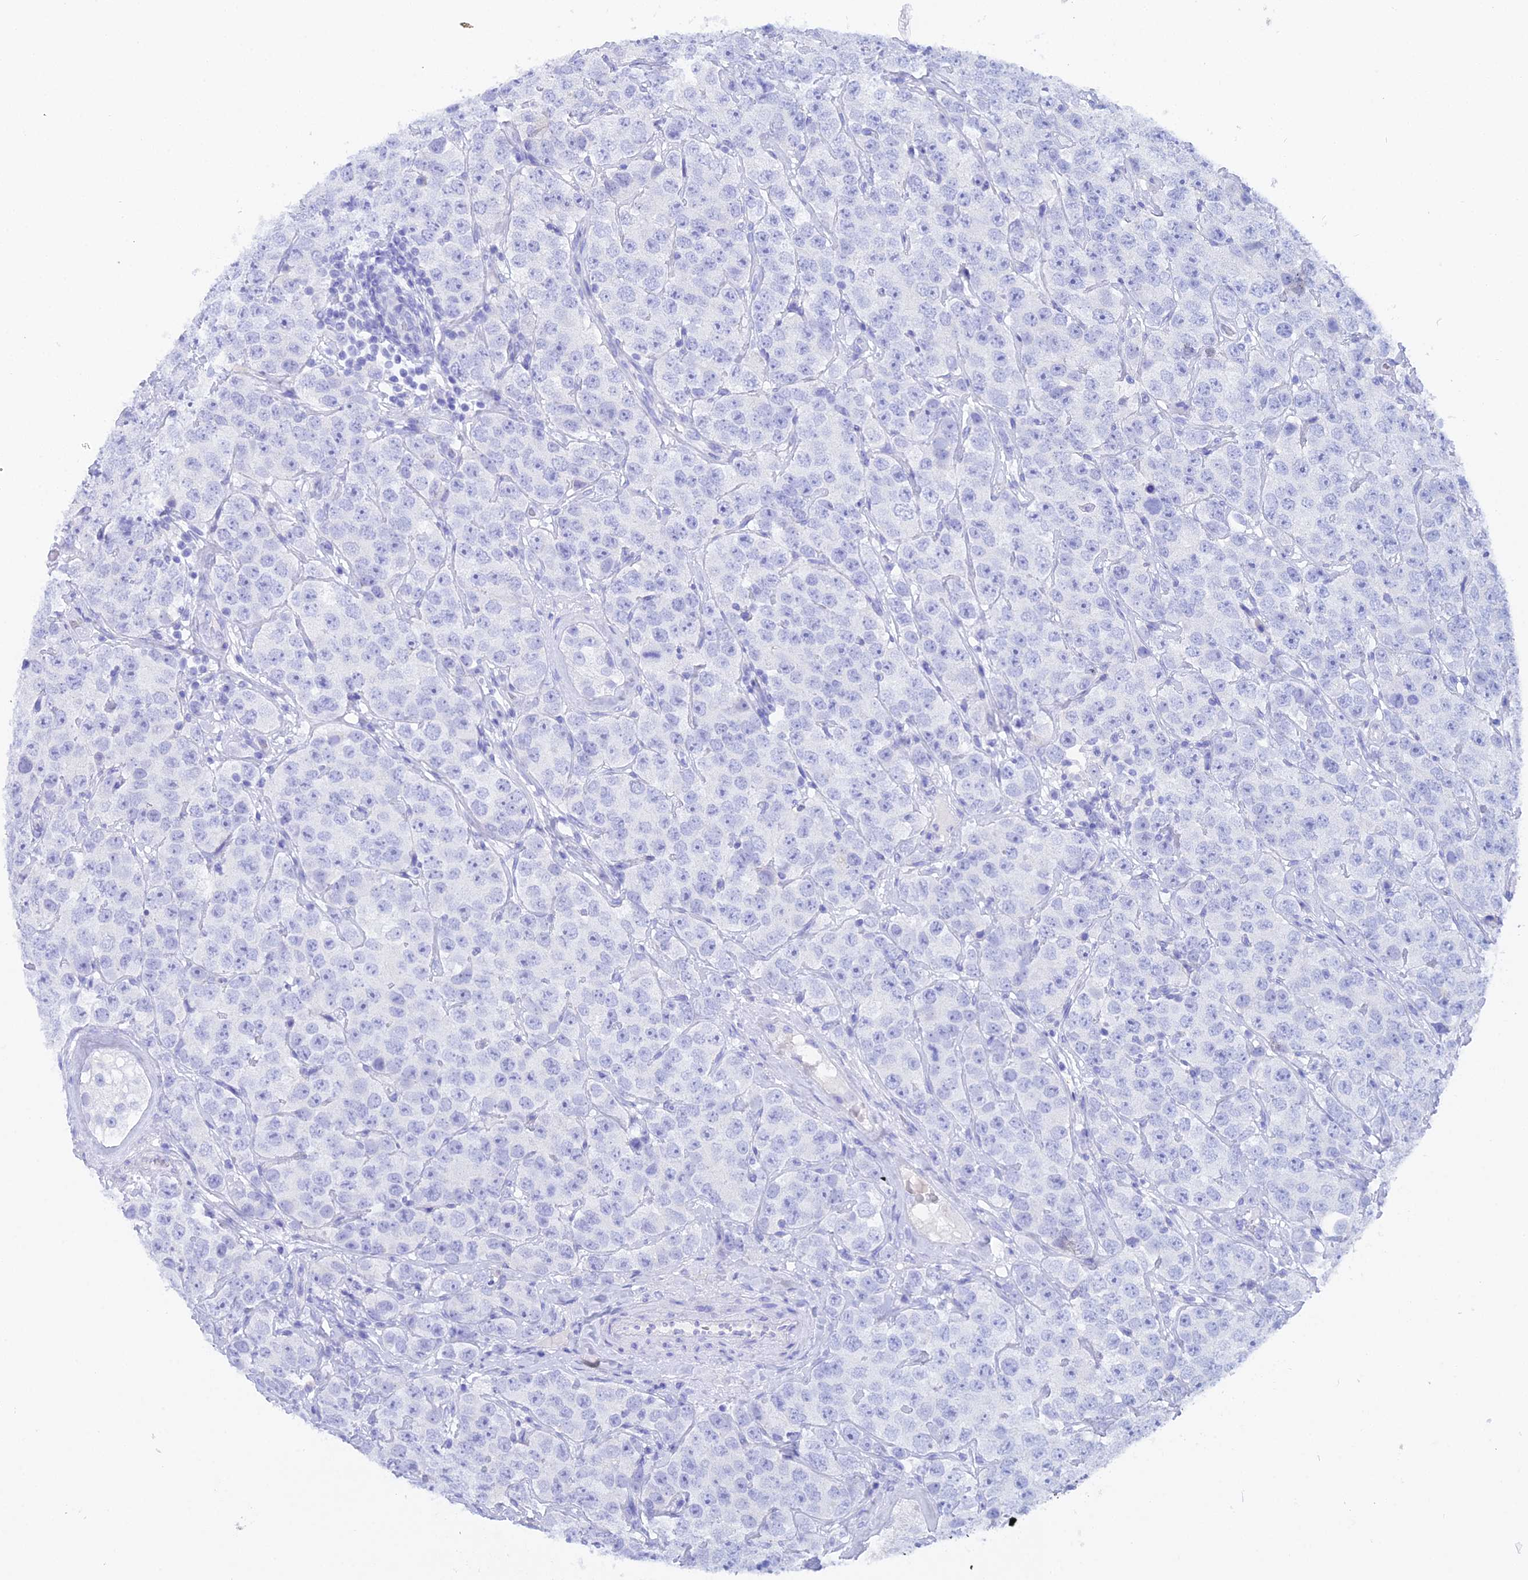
{"staining": {"intensity": "negative", "quantity": "none", "location": "none"}, "tissue": "testis cancer", "cell_type": "Tumor cells", "image_type": "cancer", "snomed": [{"axis": "morphology", "description": "Seminoma, NOS"}, {"axis": "topography", "description": "Testis"}], "caption": "The micrograph reveals no staining of tumor cells in testis seminoma.", "gene": "REG1A", "patient": {"sex": "male", "age": 28}}